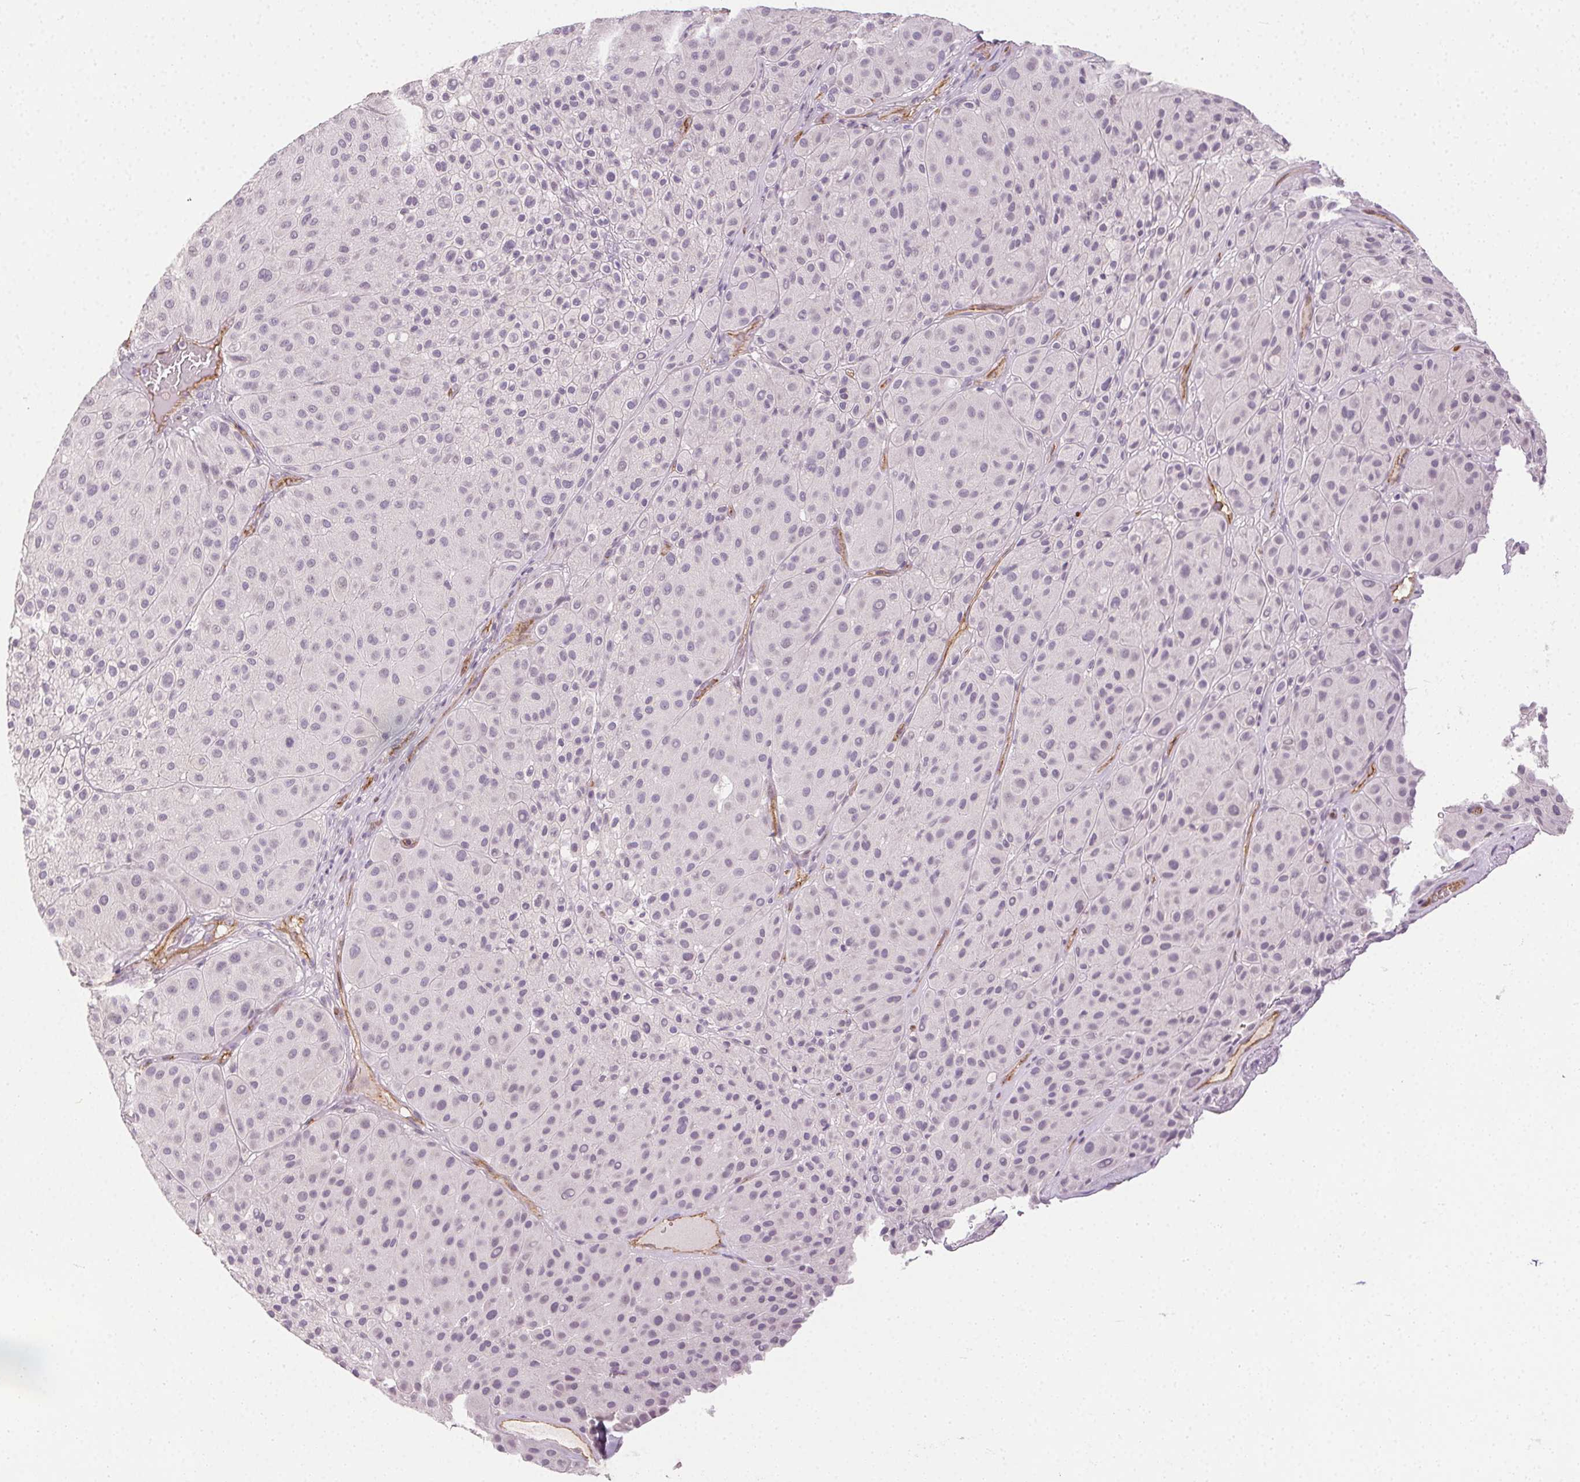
{"staining": {"intensity": "negative", "quantity": "none", "location": "none"}, "tissue": "melanoma", "cell_type": "Tumor cells", "image_type": "cancer", "snomed": [{"axis": "morphology", "description": "Malignant melanoma, Metastatic site"}, {"axis": "topography", "description": "Smooth muscle"}], "caption": "Malignant melanoma (metastatic site) stained for a protein using immunohistochemistry demonstrates no positivity tumor cells.", "gene": "PODXL", "patient": {"sex": "male", "age": 41}}